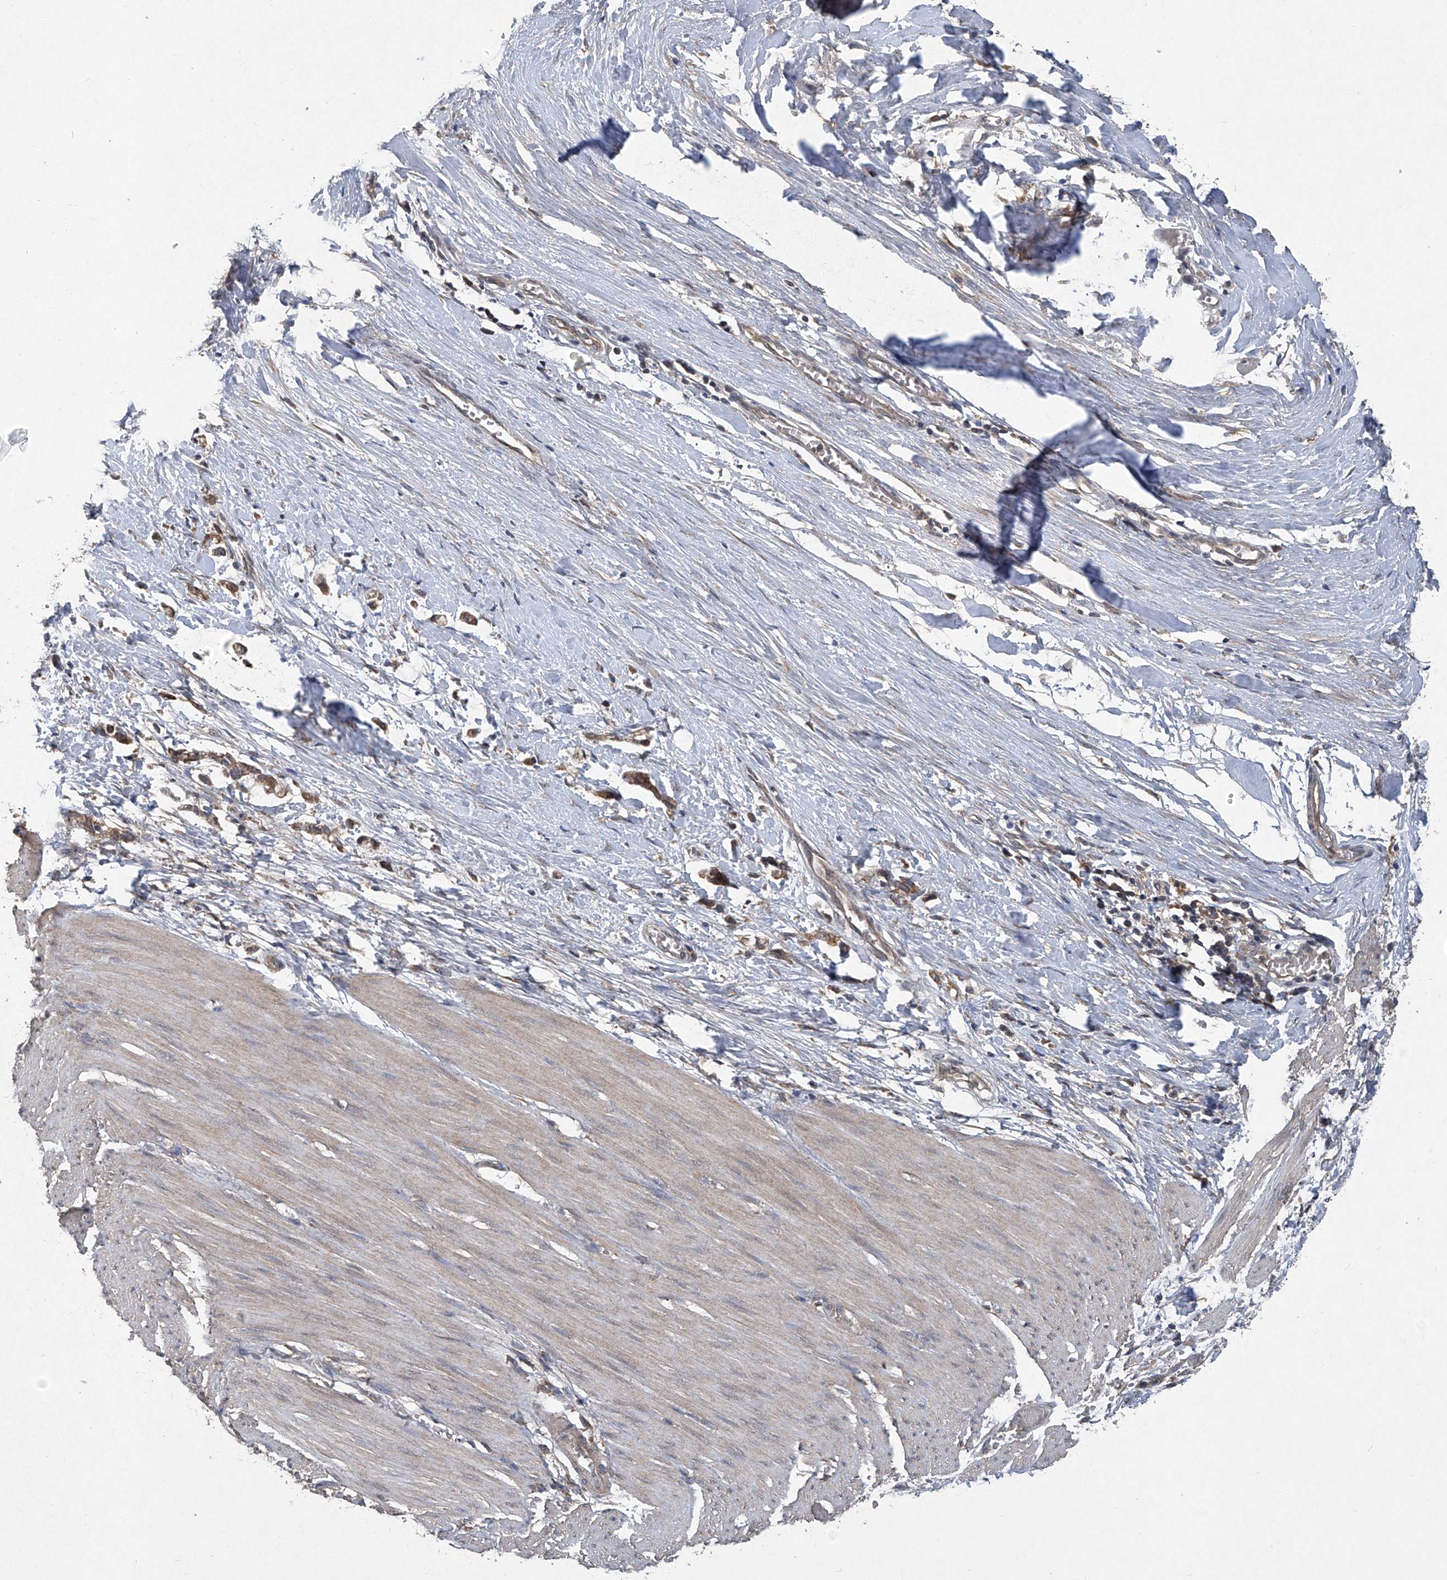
{"staining": {"intensity": "weak", "quantity": "25%-75%", "location": "cytoplasmic/membranous"}, "tissue": "smooth muscle", "cell_type": "Smooth muscle cells", "image_type": "normal", "snomed": [{"axis": "morphology", "description": "Normal tissue, NOS"}, {"axis": "morphology", "description": "Adenocarcinoma, NOS"}, {"axis": "topography", "description": "Colon"}, {"axis": "topography", "description": "Peripheral nerve tissue"}], "caption": "Smooth muscle stained with DAB (3,3'-diaminobenzidine) IHC shows low levels of weak cytoplasmic/membranous staining in approximately 25%-75% of smooth muscle cells. (brown staining indicates protein expression, while blue staining denotes nuclei).", "gene": "SUMF2", "patient": {"sex": "male", "age": 14}}